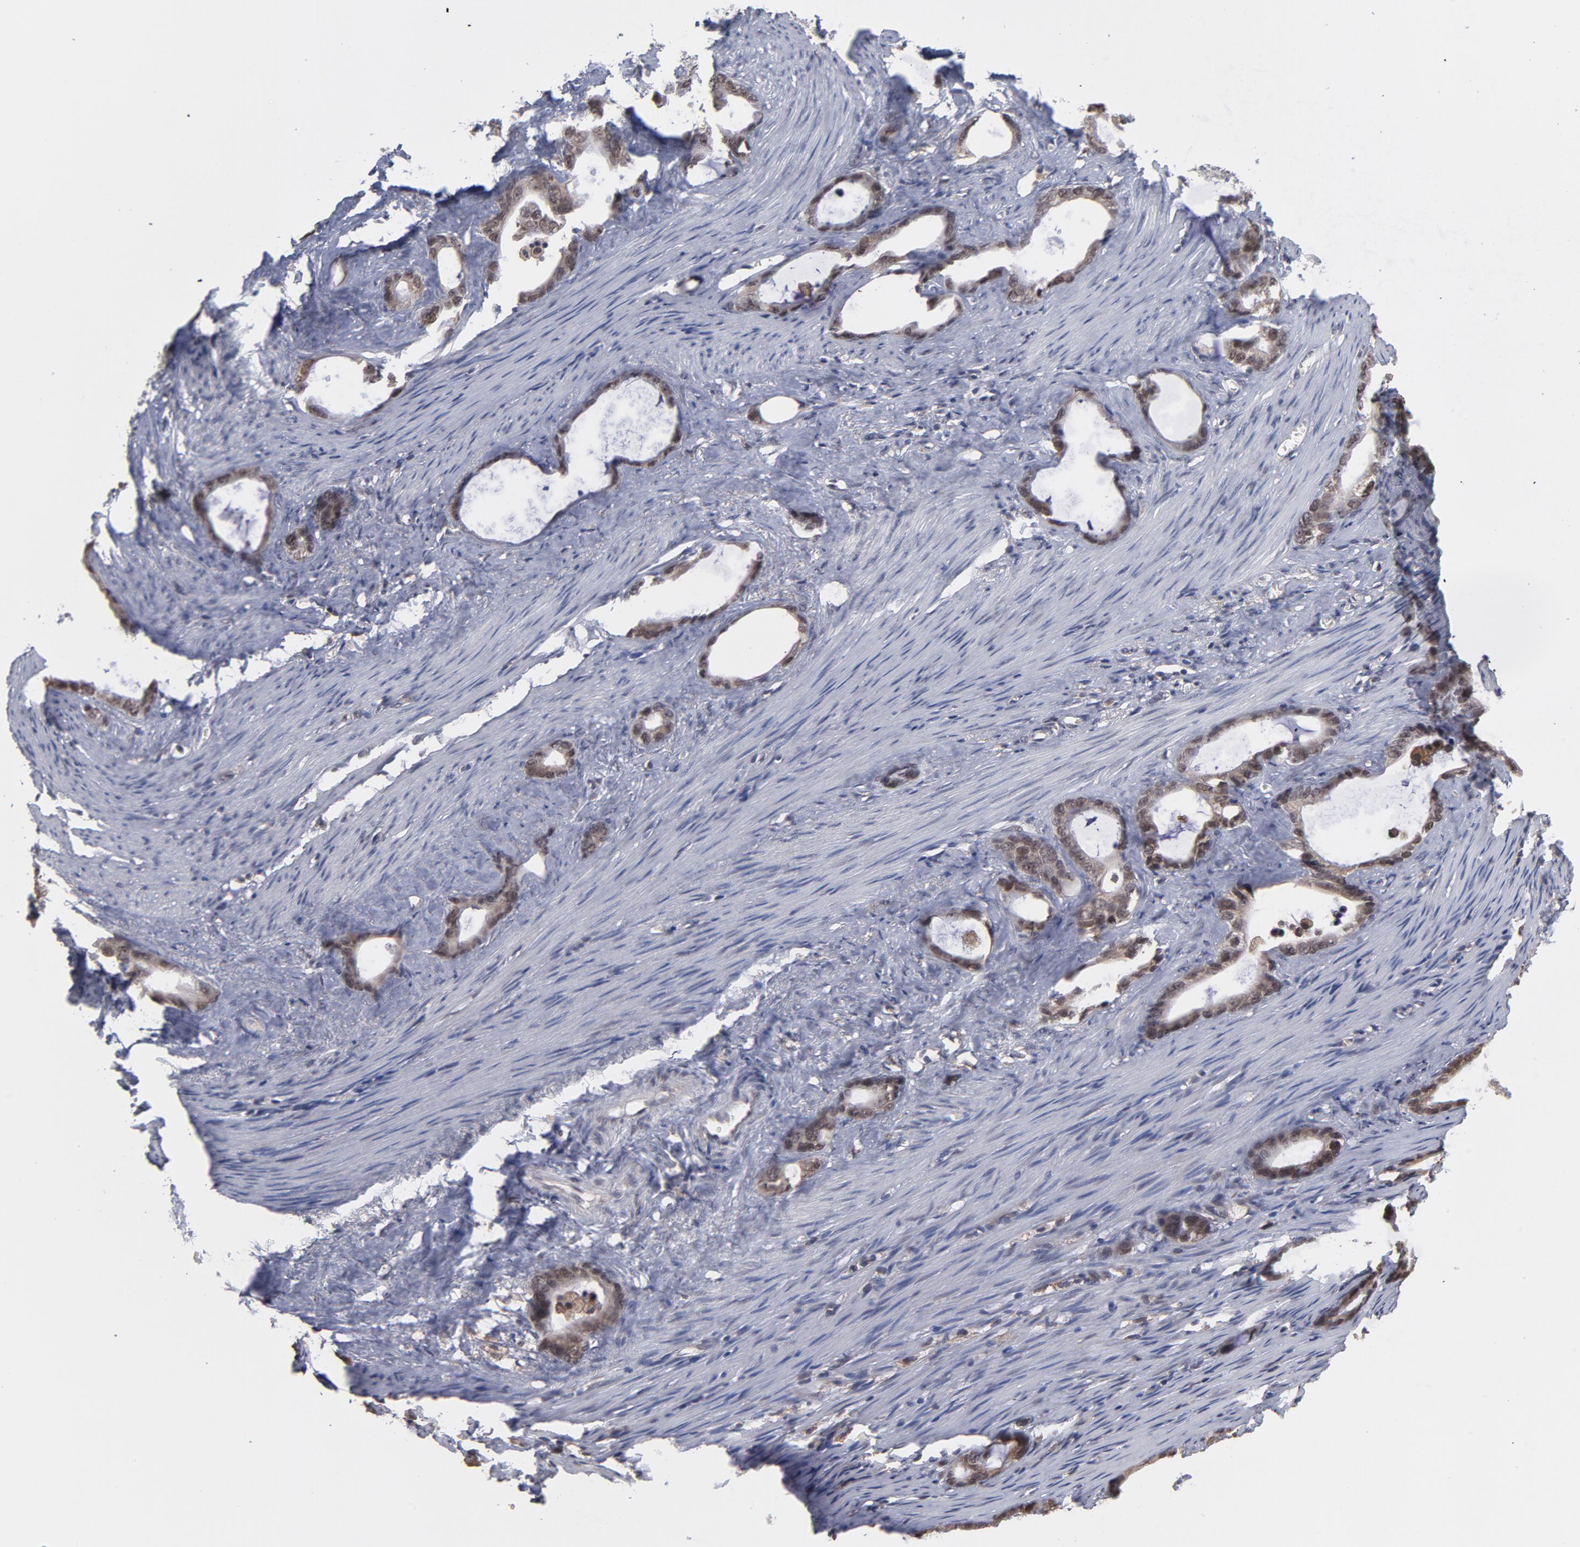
{"staining": {"intensity": "weak", "quantity": "<25%", "location": "nuclear"}, "tissue": "stomach cancer", "cell_type": "Tumor cells", "image_type": "cancer", "snomed": [{"axis": "morphology", "description": "Adenocarcinoma, NOS"}, {"axis": "topography", "description": "Stomach"}], "caption": "The image displays no staining of tumor cells in stomach adenocarcinoma.", "gene": "OAS1", "patient": {"sex": "female", "age": 75}}